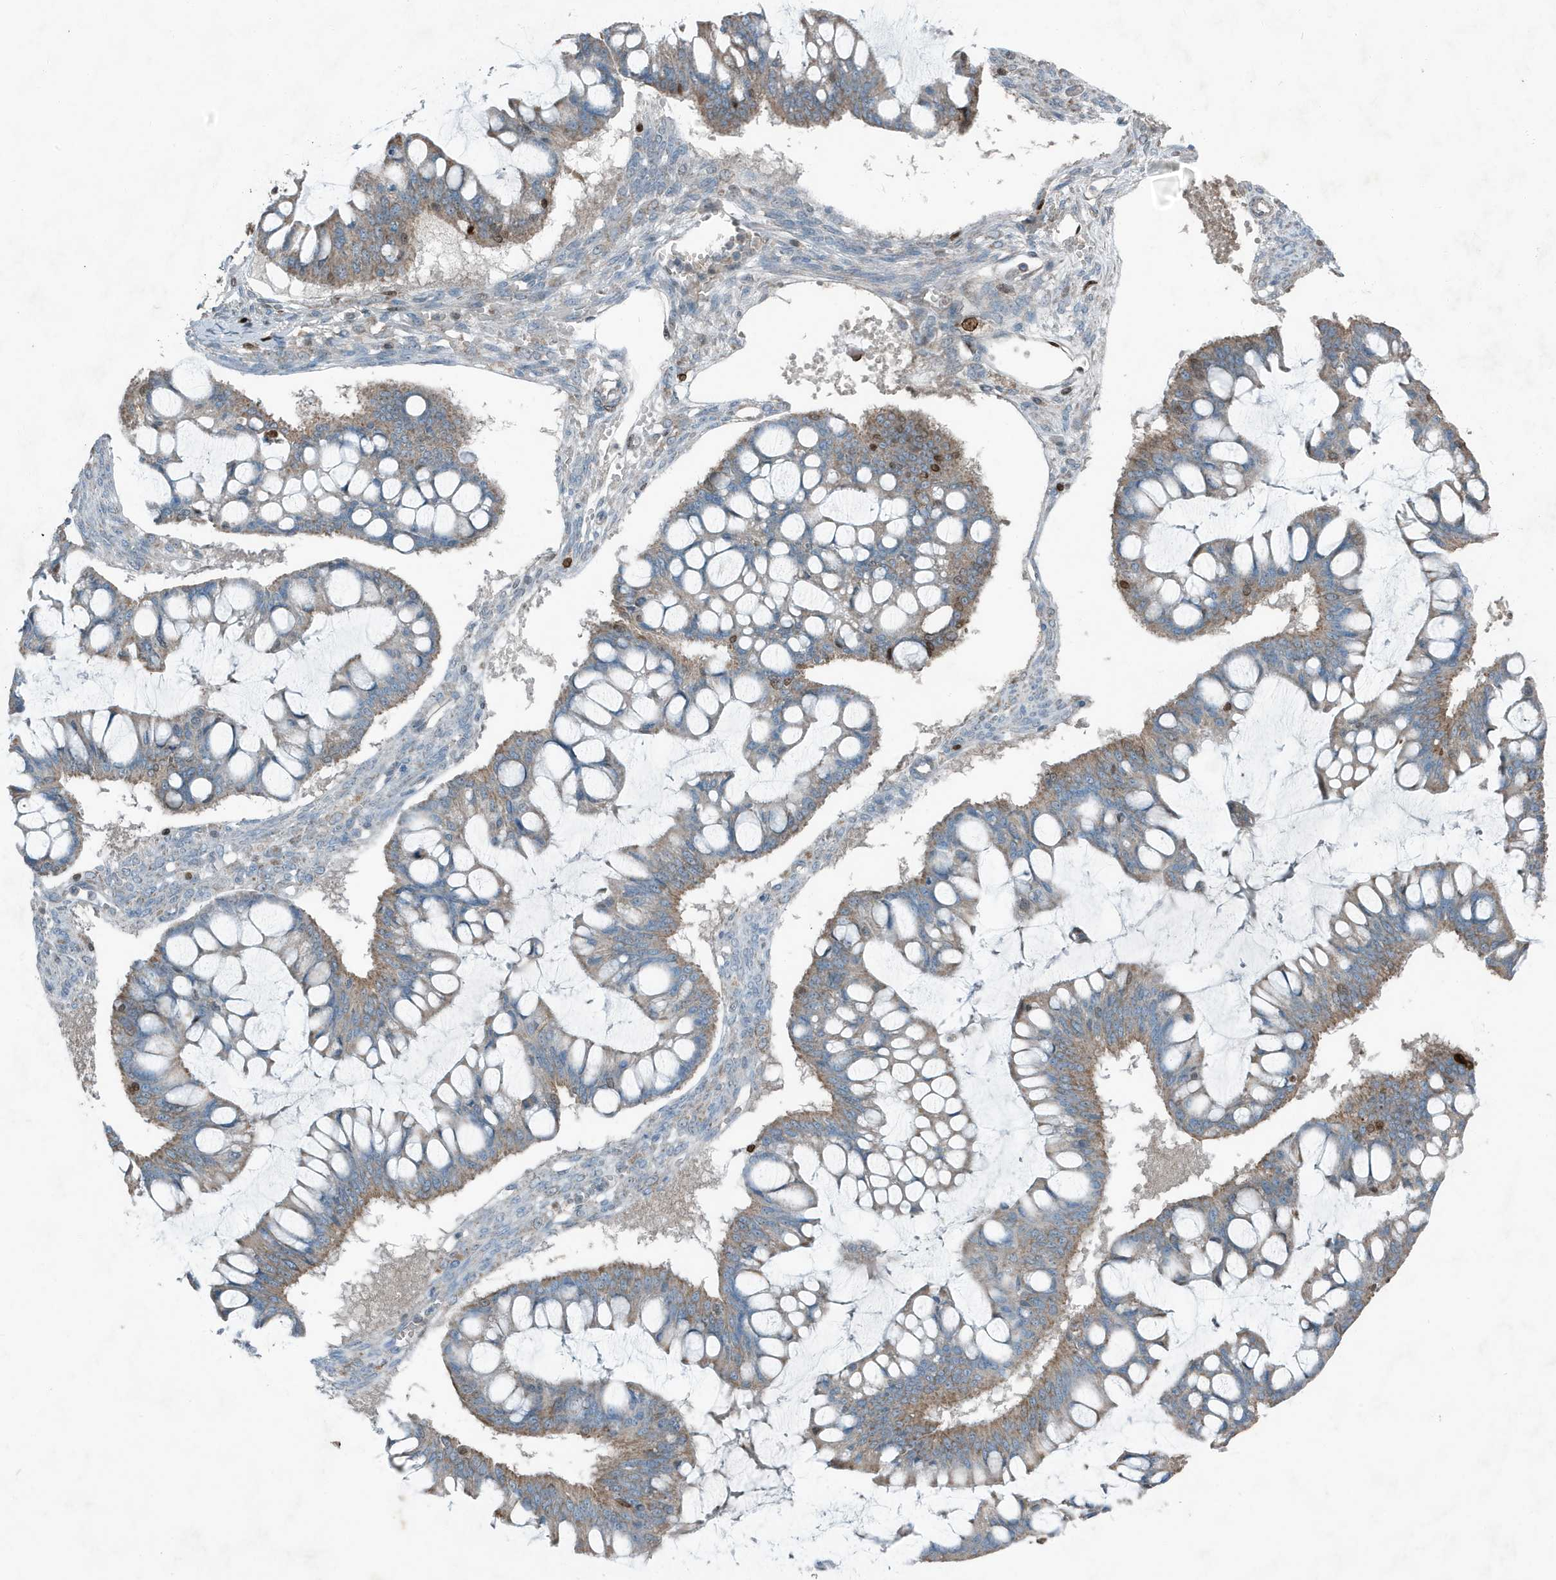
{"staining": {"intensity": "moderate", "quantity": "25%-75%", "location": "cytoplasmic/membranous"}, "tissue": "ovarian cancer", "cell_type": "Tumor cells", "image_type": "cancer", "snomed": [{"axis": "morphology", "description": "Cystadenocarcinoma, mucinous, NOS"}, {"axis": "topography", "description": "Ovary"}], "caption": "Immunohistochemical staining of ovarian cancer (mucinous cystadenocarcinoma) demonstrates medium levels of moderate cytoplasmic/membranous protein expression in about 25%-75% of tumor cells.", "gene": "MT-CYB", "patient": {"sex": "female", "age": 73}}